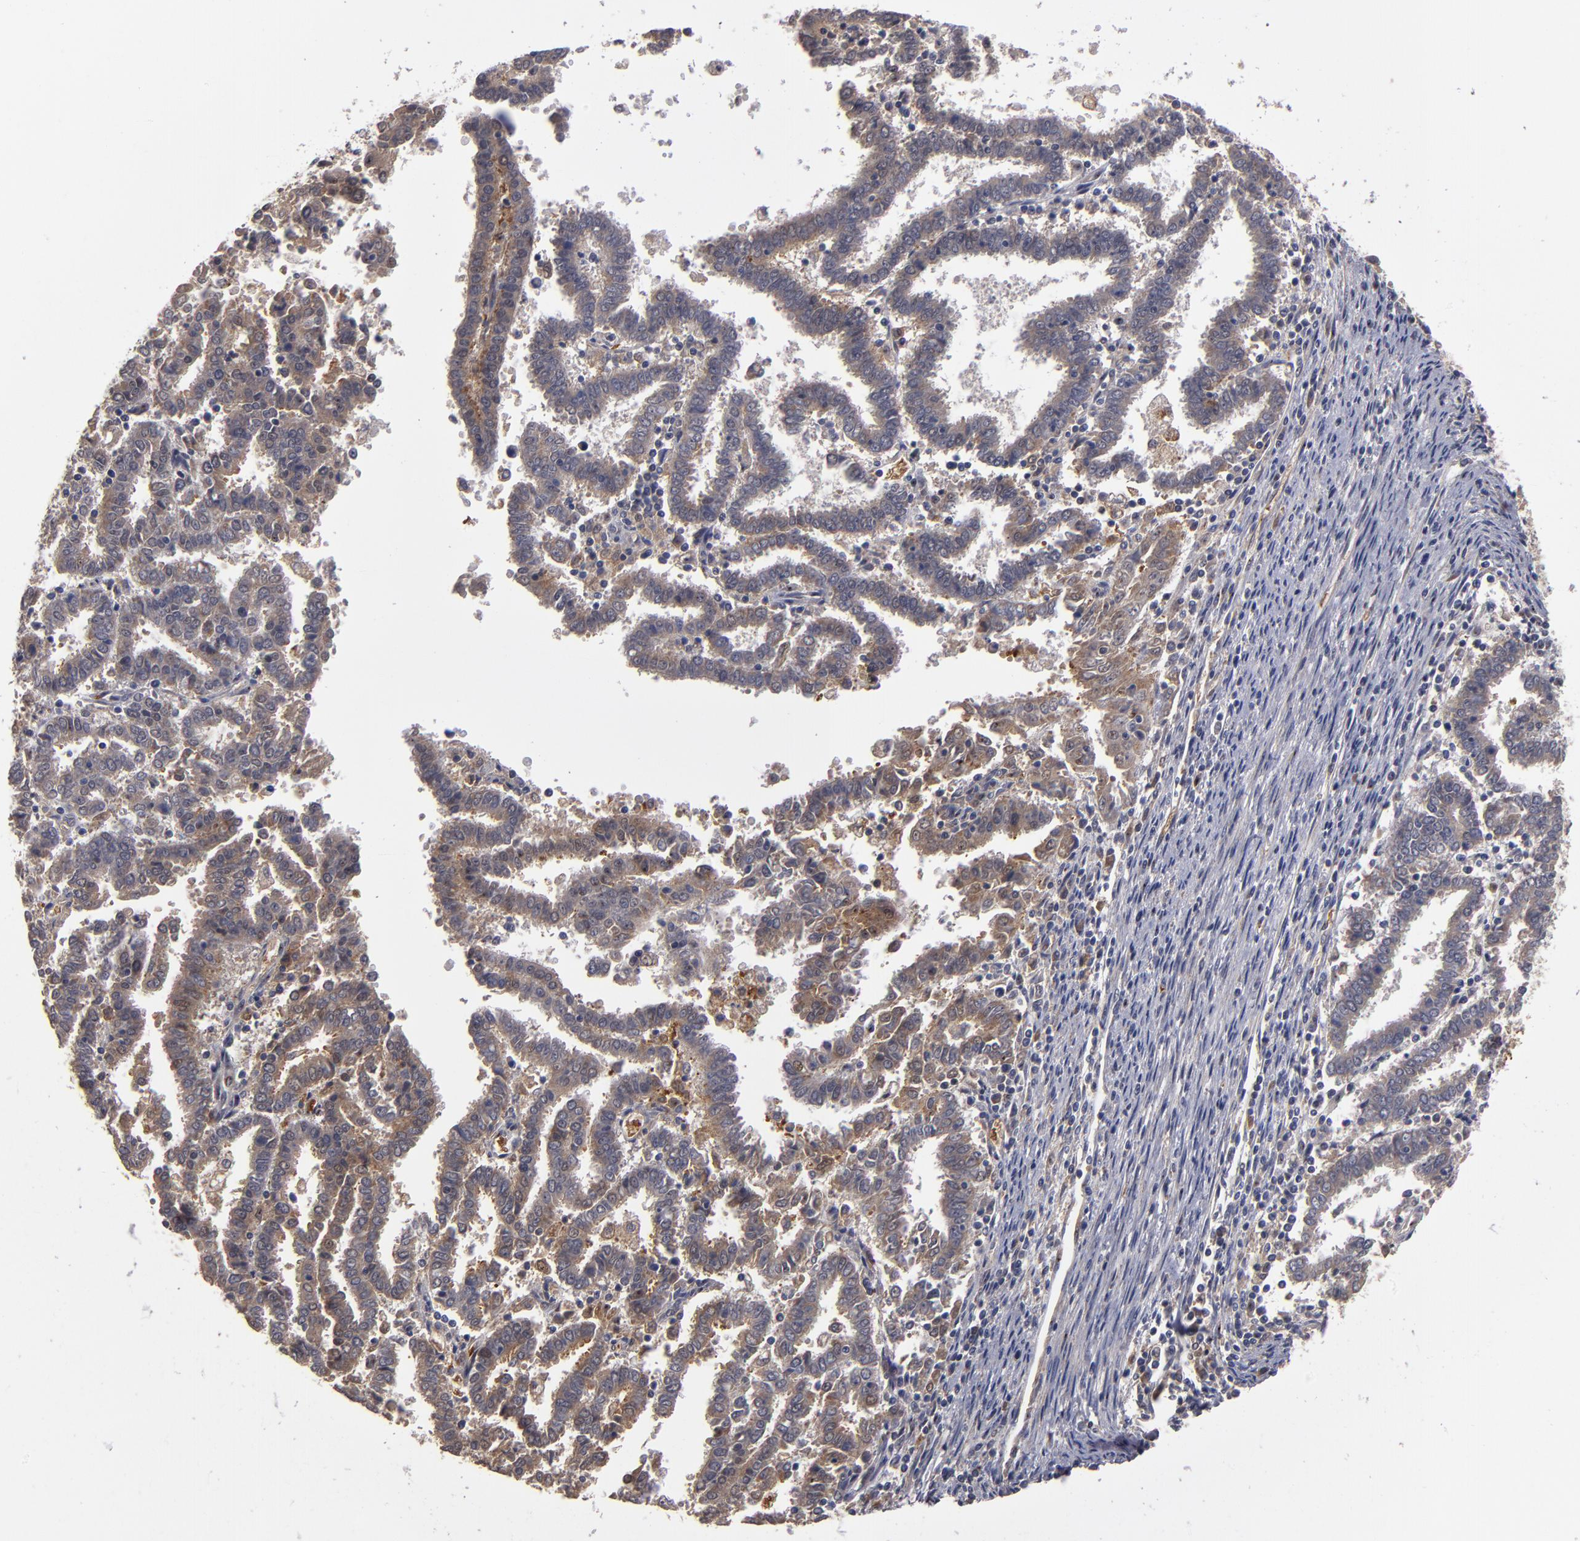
{"staining": {"intensity": "moderate", "quantity": ">75%", "location": "cytoplasmic/membranous"}, "tissue": "endometrial cancer", "cell_type": "Tumor cells", "image_type": "cancer", "snomed": [{"axis": "morphology", "description": "Adenocarcinoma, NOS"}, {"axis": "topography", "description": "Uterus"}], "caption": "IHC histopathology image of neoplastic tissue: human adenocarcinoma (endometrial) stained using IHC reveals medium levels of moderate protein expression localized specifically in the cytoplasmic/membranous of tumor cells, appearing as a cytoplasmic/membranous brown color.", "gene": "EXD2", "patient": {"sex": "female", "age": 83}}